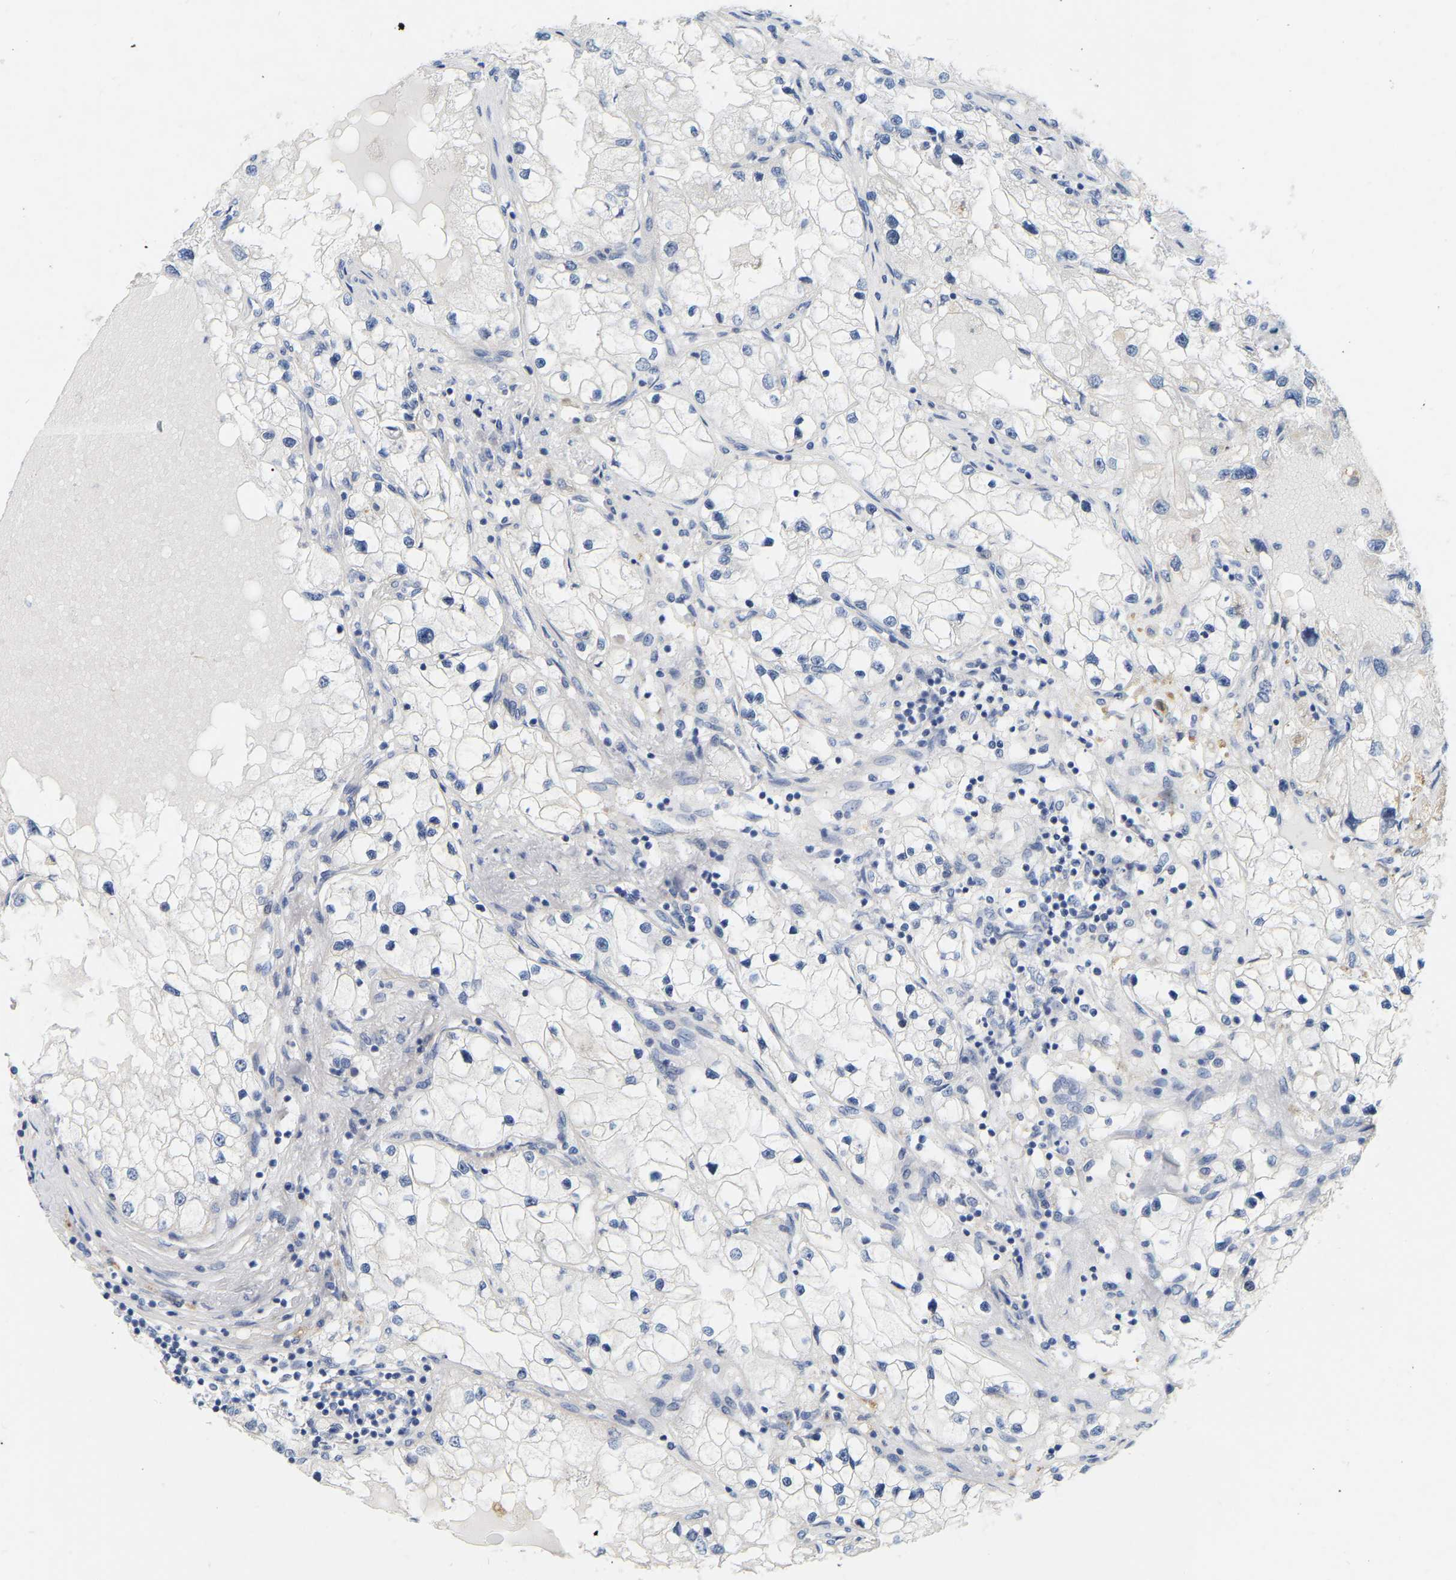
{"staining": {"intensity": "negative", "quantity": "none", "location": "none"}, "tissue": "renal cancer", "cell_type": "Tumor cells", "image_type": "cancer", "snomed": [{"axis": "morphology", "description": "Adenocarcinoma, NOS"}, {"axis": "topography", "description": "Kidney"}], "caption": "An immunohistochemistry photomicrograph of adenocarcinoma (renal) is shown. There is no staining in tumor cells of adenocarcinoma (renal).", "gene": "WIPI2", "patient": {"sex": "male", "age": 68}}